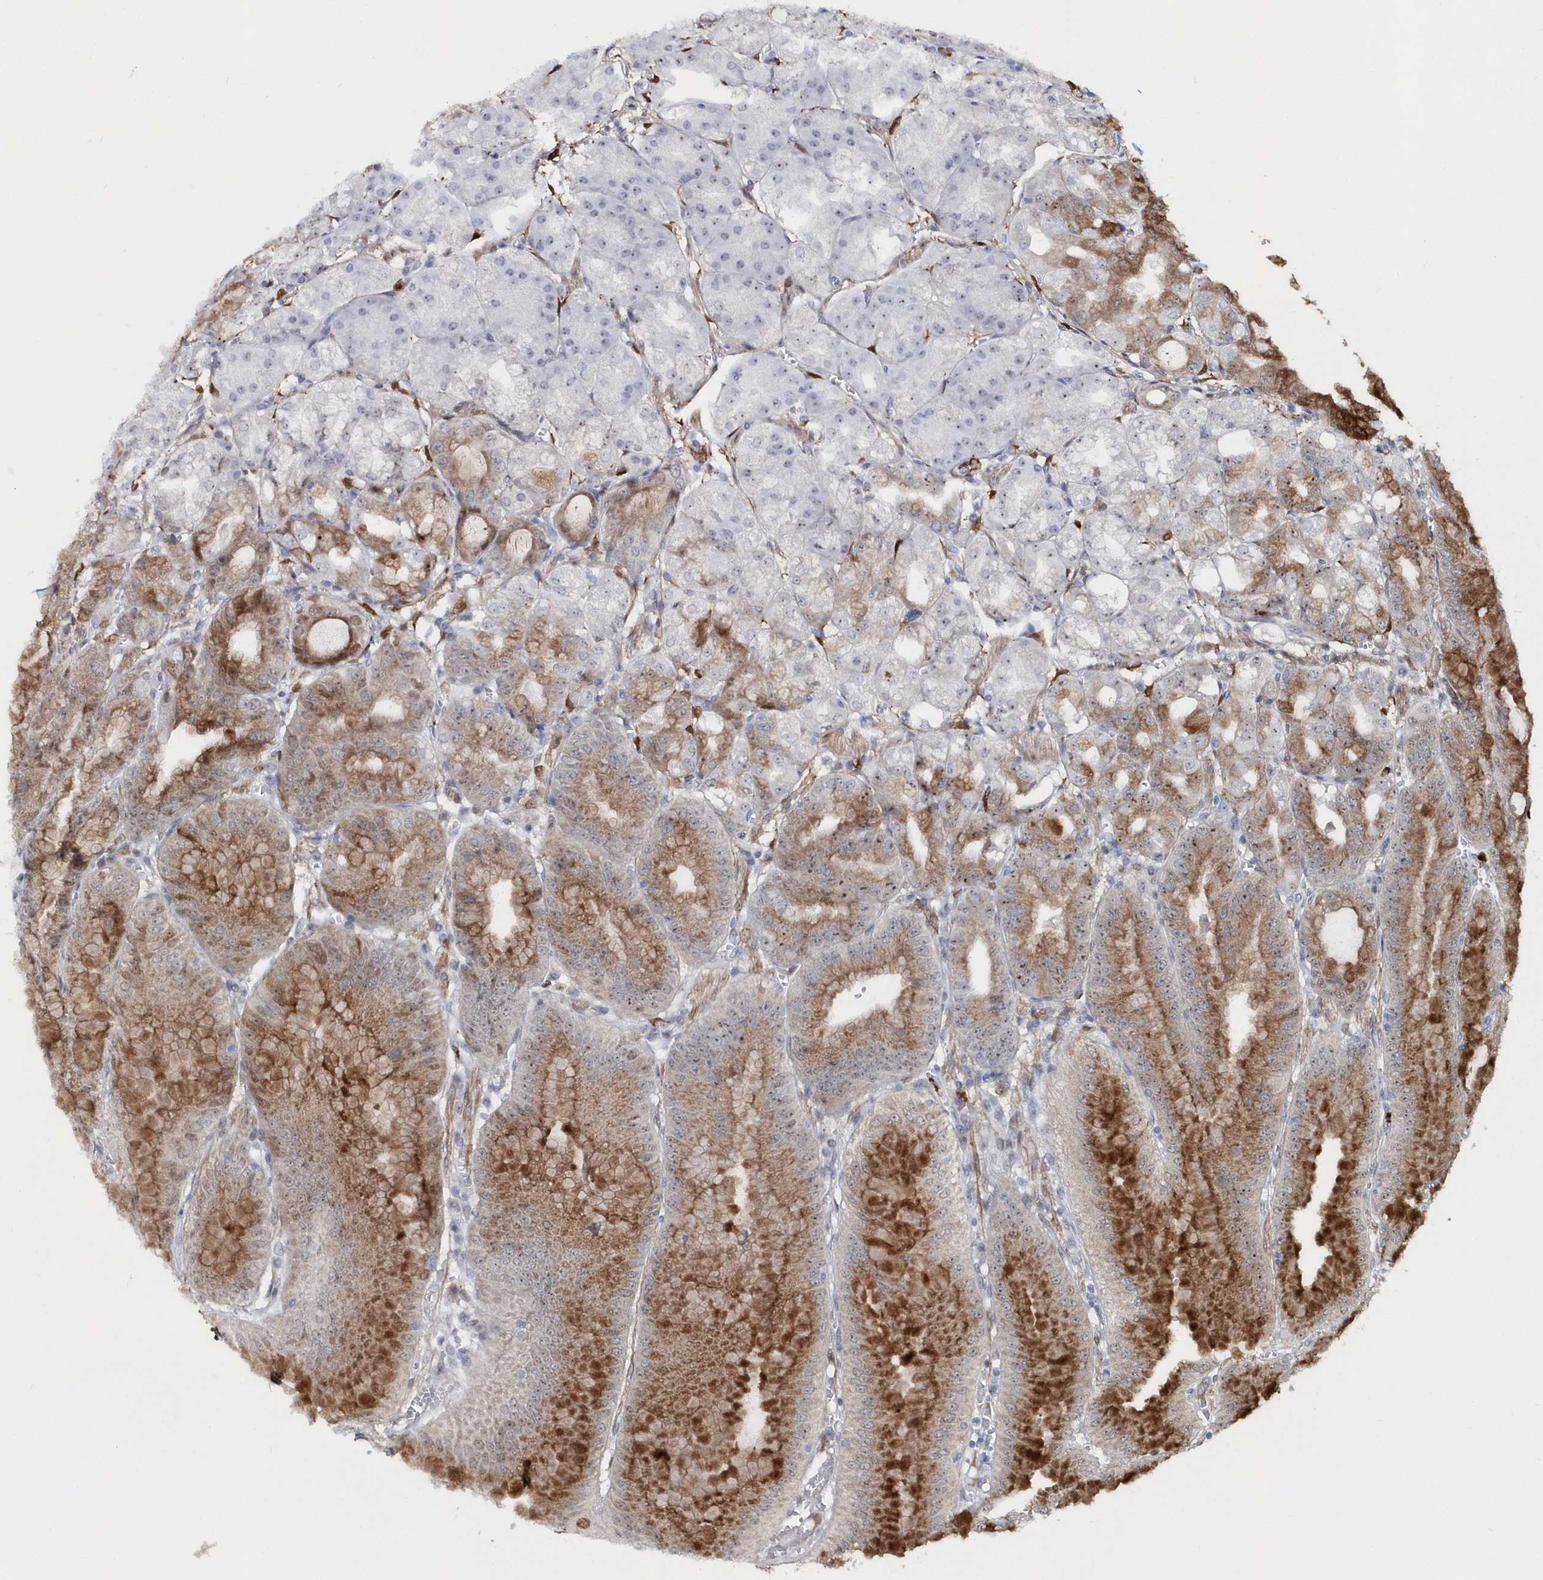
{"staining": {"intensity": "strong", "quantity": "25%-75%", "location": "cytoplasmic/membranous,nuclear"}, "tissue": "stomach", "cell_type": "Glandular cells", "image_type": "normal", "snomed": [{"axis": "morphology", "description": "Normal tissue, NOS"}, {"axis": "topography", "description": "Stomach, upper"}, {"axis": "topography", "description": "Stomach, lower"}], "caption": "IHC of benign stomach shows high levels of strong cytoplasmic/membranous,nuclear staining in about 25%-75% of glandular cells. (Stains: DAB (3,3'-diaminobenzidine) in brown, nuclei in blue, Microscopy: brightfield microscopy at high magnification).", "gene": "ASCL4", "patient": {"sex": "male", "age": 71}}